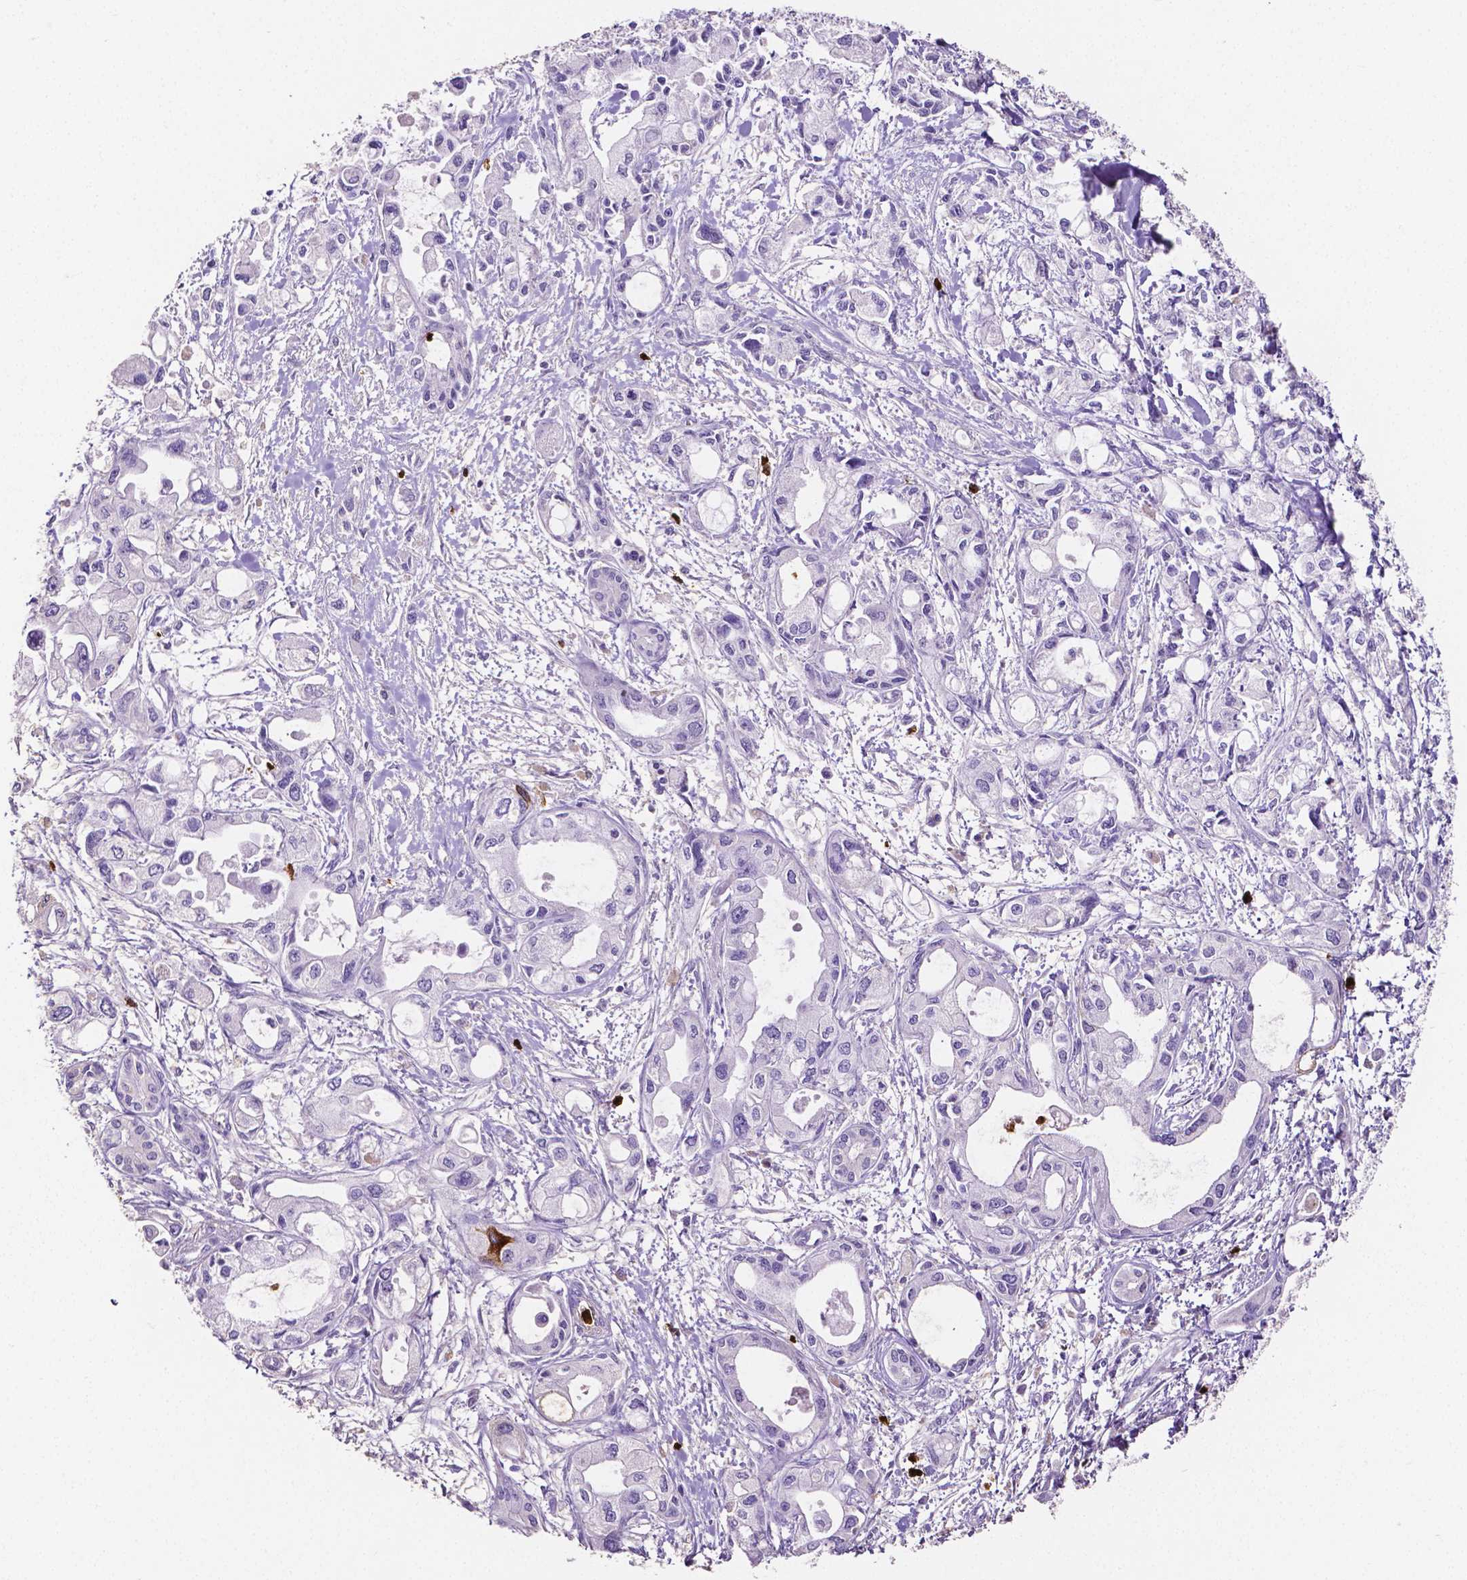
{"staining": {"intensity": "negative", "quantity": "none", "location": "none"}, "tissue": "pancreatic cancer", "cell_type": "Tumor cells", "image_type": "cancer", "snomed": [{"axis": "morphology", "description": "Adenocarcinoma, NOS"}, {"axis": "topography", "description": "Pancreas"}], "caption": "IHC micrograph of human pancreatic cancer (adenocarcinoma) stained for a protein (brown), which exhibits no expression in tumor cells. (Brightfield microscopy of DAB (3,3'-diaminobenzidine) IHC at high magnification).", "gene": "MMP9", "patient": {"sex": "female", "age": 61}}